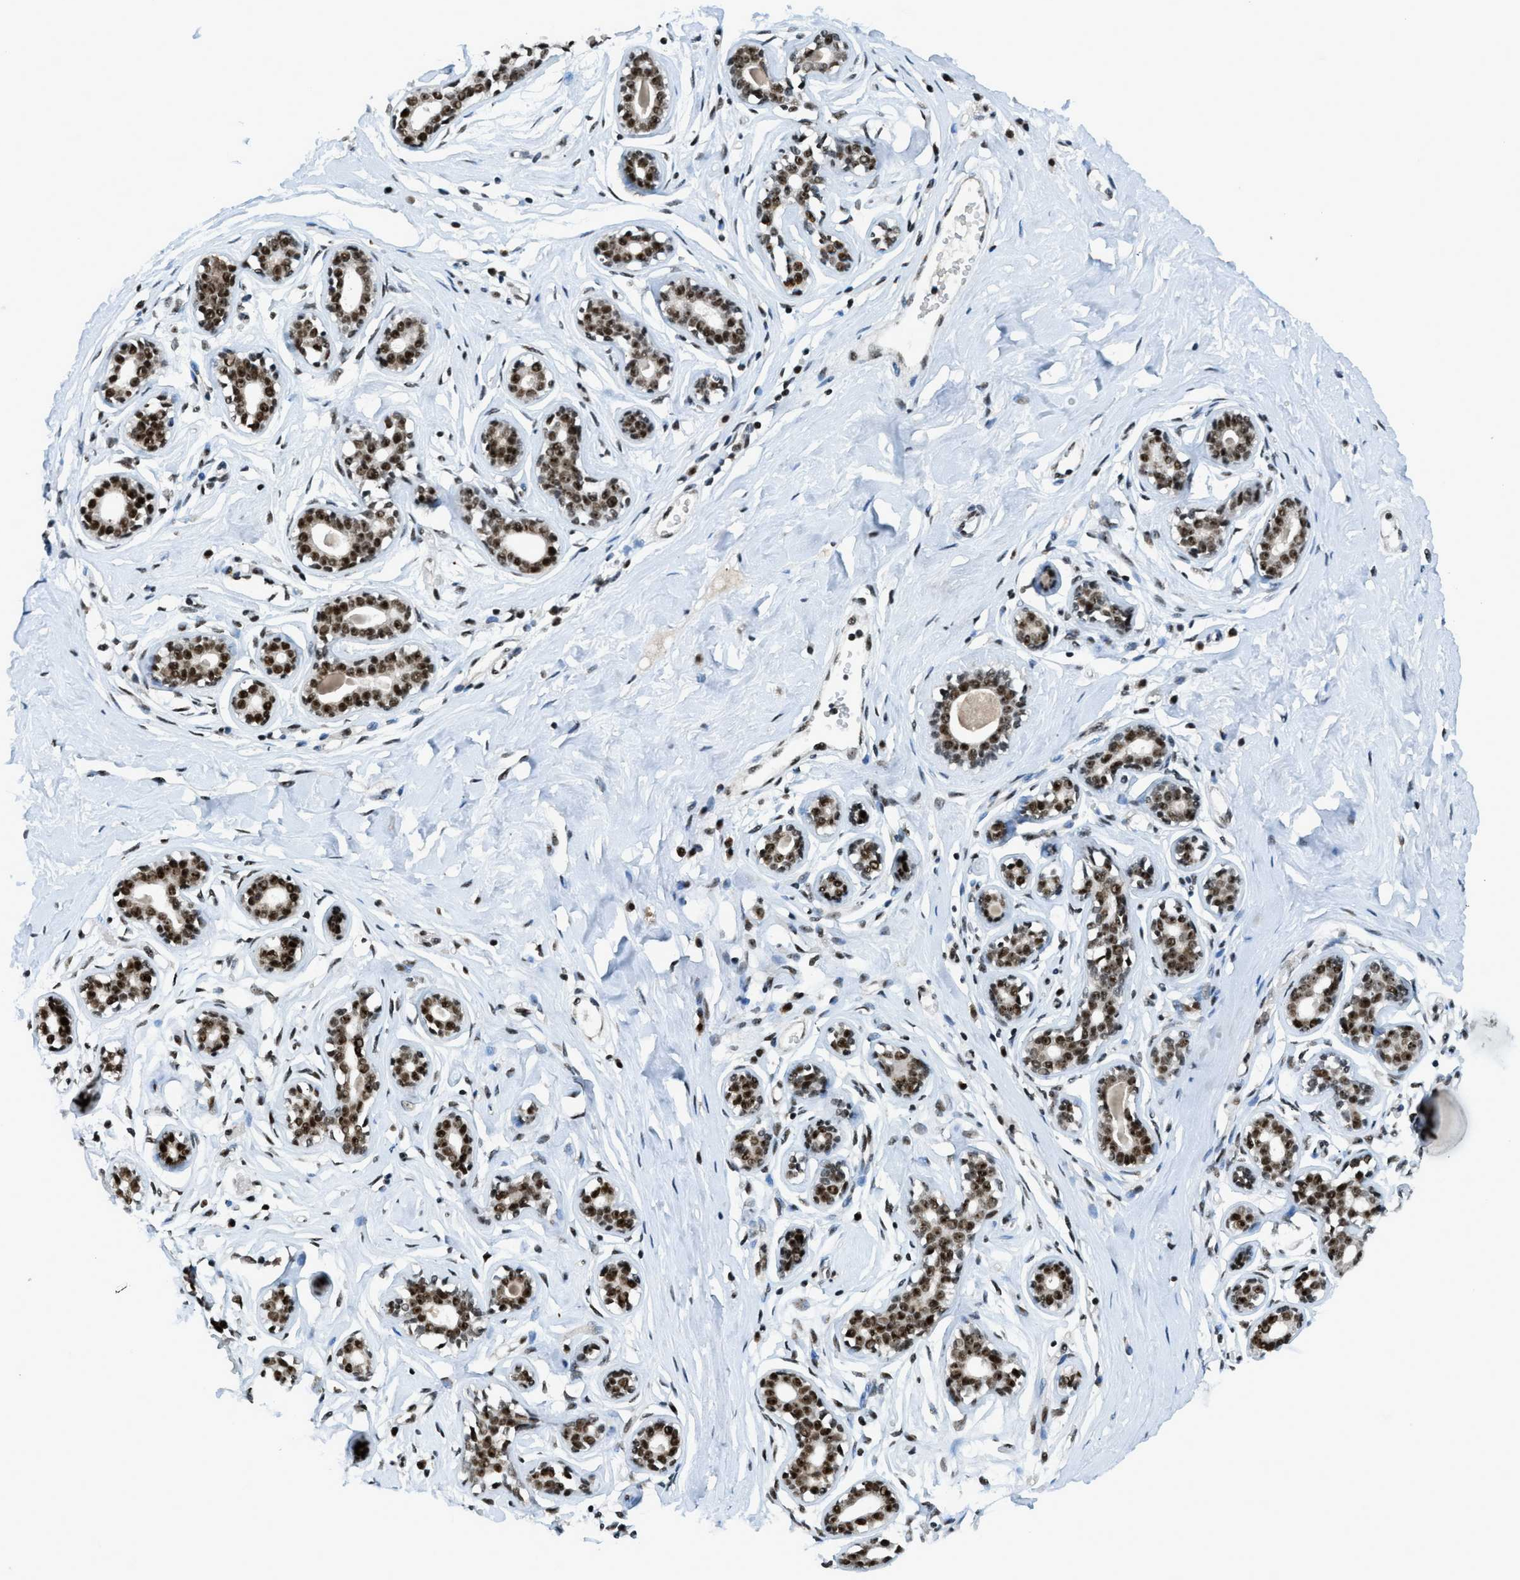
{"staining": {"intensity": "negative", "quantity": "none", "location": "none"}, "tissue": "breast", "cell_type": "Adipocytes", "image_type": "normal", "snomed": [{"axis": "morphology", "description": "Normal tissue, NOS"}, {"axis": "topography", "description": "Breast"}], "caption": "IHC image of normal human breast stained for a protein (brown), which displays no expression in adipocytes.", "gene": "RAD51B", "patient": {"sex": "female", "age": 23}}